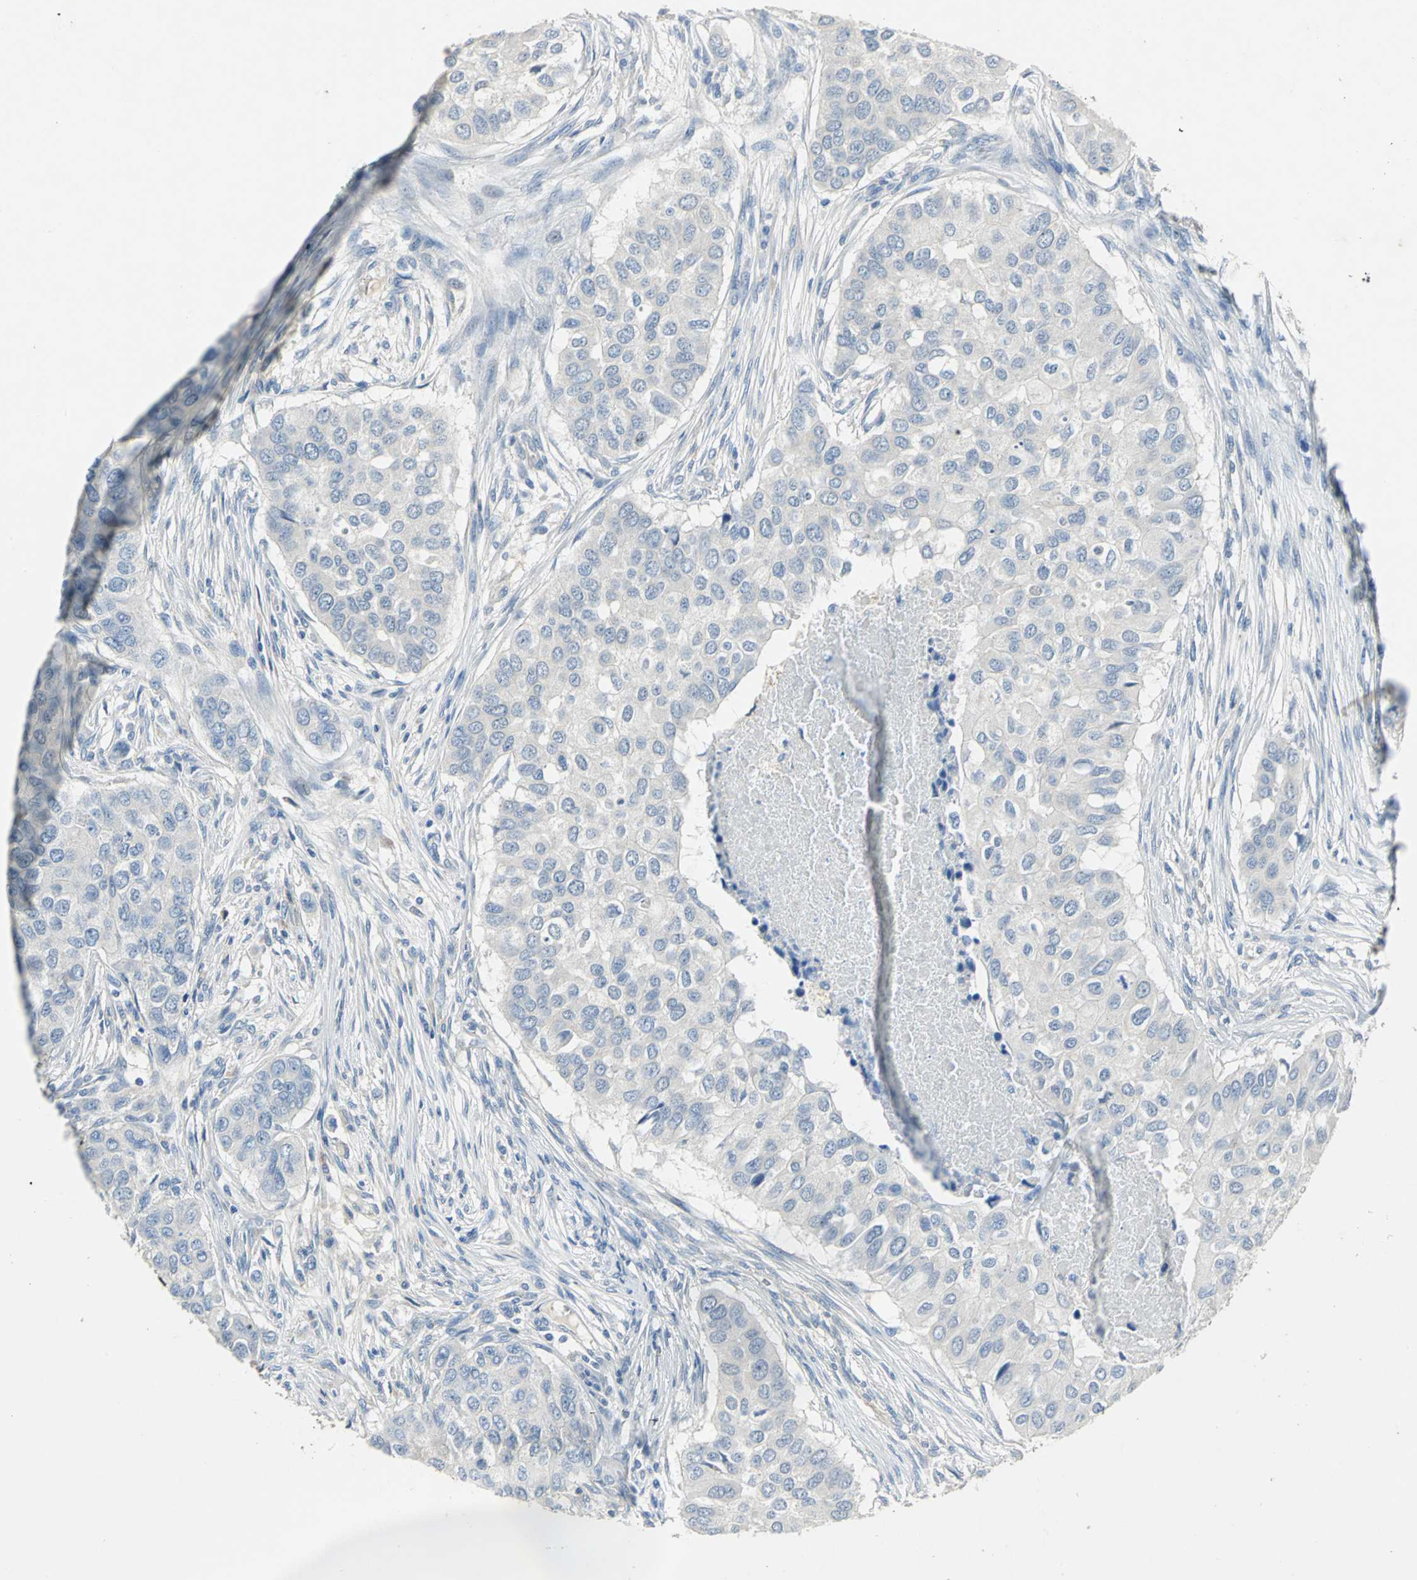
{"staining": {"intensity": "weak", "quantity": "25%-75%", "location": "cytoplasmic/membranous"}, "tissue": "breast cancer", "cell_type": "Tumor cells", "image_type": "cancer", "snomed": [{"axis": "morphology", "description": "Normal tissue, NOS"}, {"axis": "morphology", "description": "Duct carcinoma"}, {"axis": "topography", "description": "Breast"}], "caption": "This is a histology image of IHC staining of breast cancer (infiltrating ductal carcinoma), which shows weak expression in the cytoplasmic/membranous of tumor cells.", "gene": "EFNB3", "patient": {"sex": "female", "age": 49}}